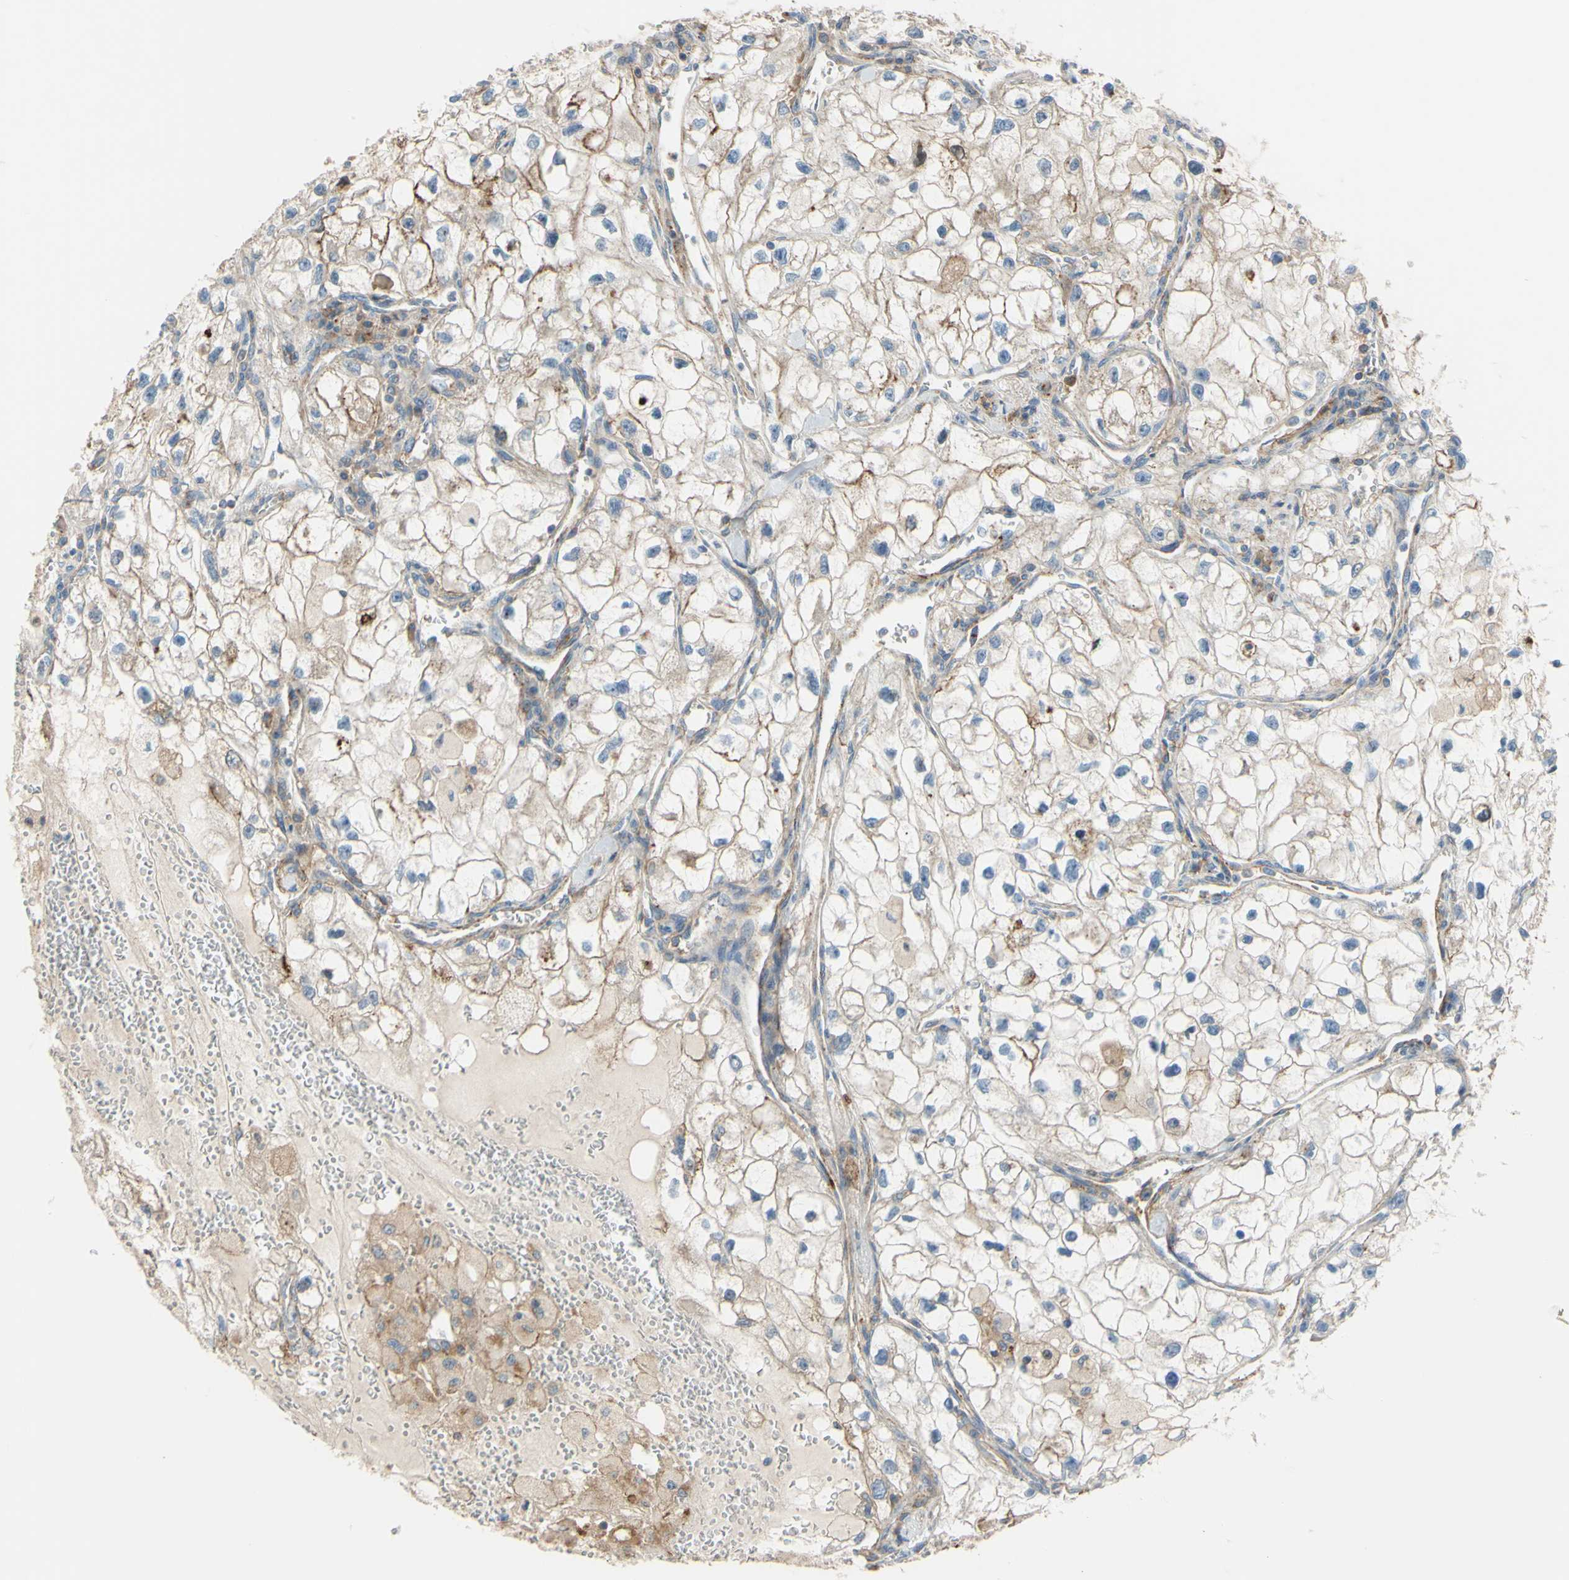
{"staining": {"intensity": "weak", "quantity": "<25%", "location": "cytoplasmic/membranous"}, "tissue": "renal cancer", "cell_type": "Tumor cells", "image_type": "cancer", "snomed": [{"axis": "morphology", "description": "Adenocarcinoma, NOS"}, {"axis": "topography", "description": "Kidney"}], "caption": "Immunohistochemistry (IHC) of human adenocarcinoma (renal) demonstrates no staining in tumor cells.", "gene": "POR", "patient": {"sex": "female", "age": 70}}